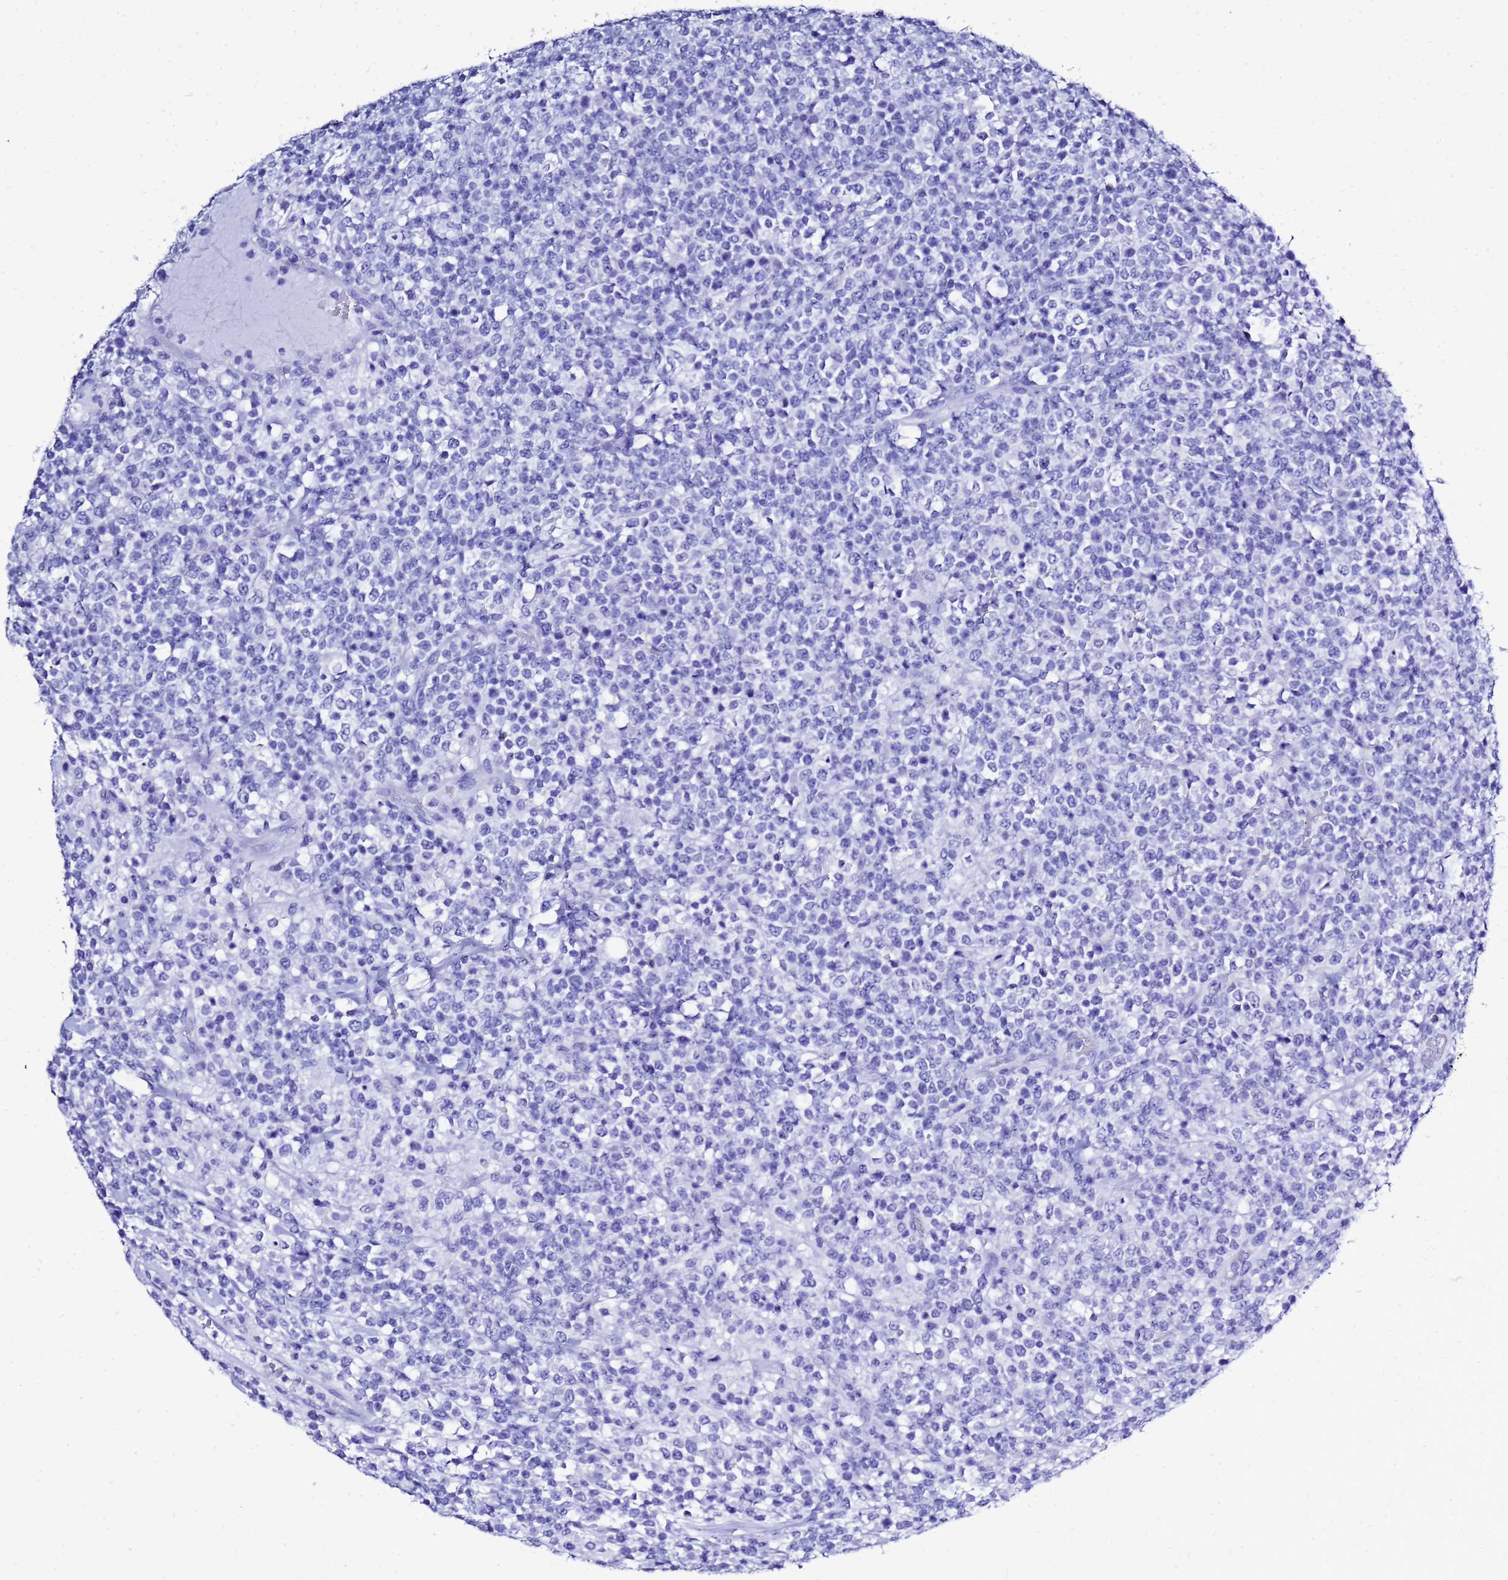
{"staining": {"intensity": "negative", "quantity": "none", "location": "none"}, "tissue": "lymphoma", "cell_type": "Tumor cells", "image_type": "cancer", "snomed": [{"axis": "morphology", "description": "Malignant lymphoma, non-Hodgkin's type, High grade"}, {"axis": "topography", "description": "Colon"}], "caption": "Micrograph shows no significant protein staining in tumor cells of malignant lymphoma, non-Hodgkin's type (high-grade).", "gene": "LIPF", "patient": {"sex": "female", "age": 53}}